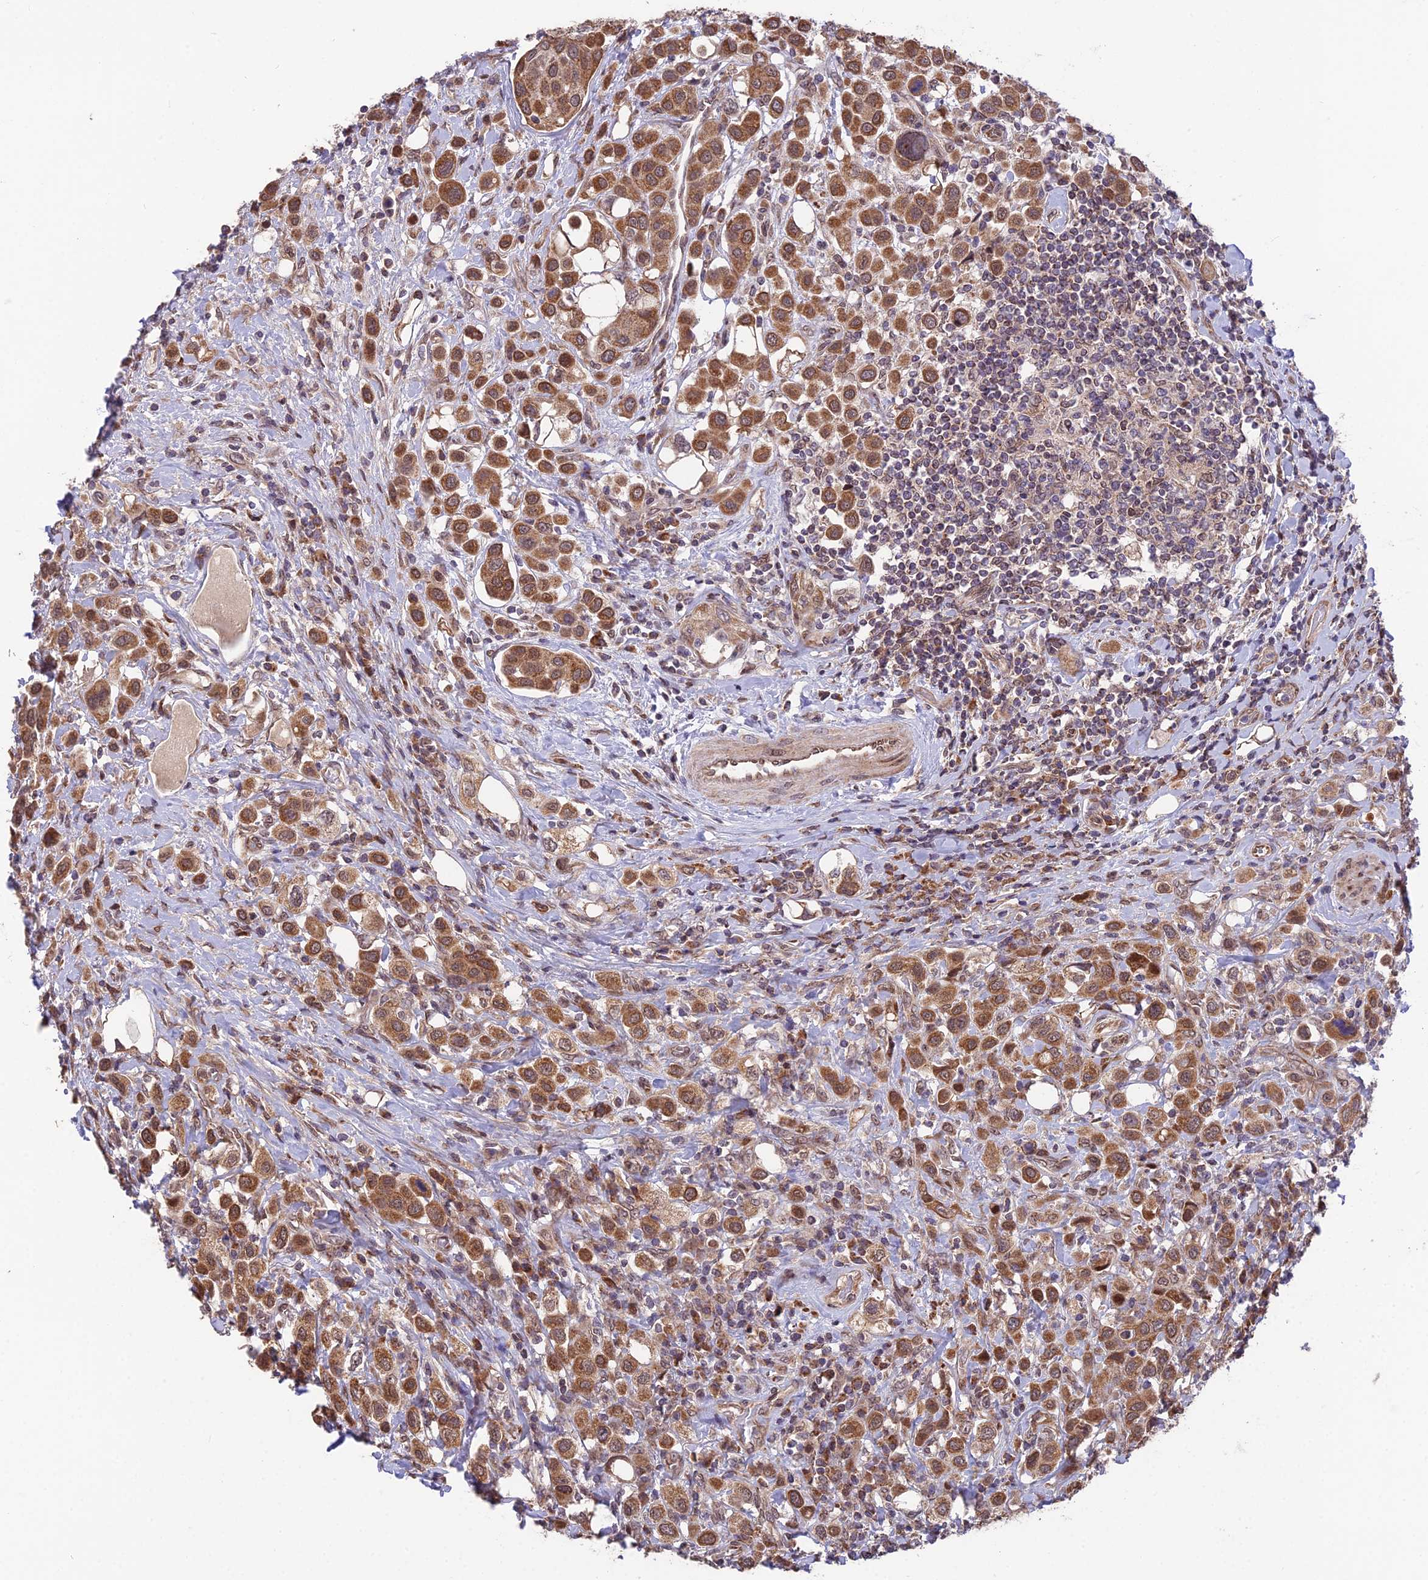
{"staining": {"intensity": "strong", "quantity": ">75%", "location": "cytoplasmic/membranous,nuclear"}, "tissue": "urothelial cancer", "cell_type": "Tumor cells", "image_type": "cancer", "snomed": [{"axis": "morphology", "description": "Urothelial carcinoma, High grade"}, {"axis": "topography", "description": "Urinary bladder"}], "caption": "Strong cytoplasmic/membranous and nuclear staining for a protein is appreciated in about >75% of tumor cells of urothelial cancer using immunohistochemistry (IHC).", "gene": "CYP2R1", "patient": {"sex": "male", "age": 50}}